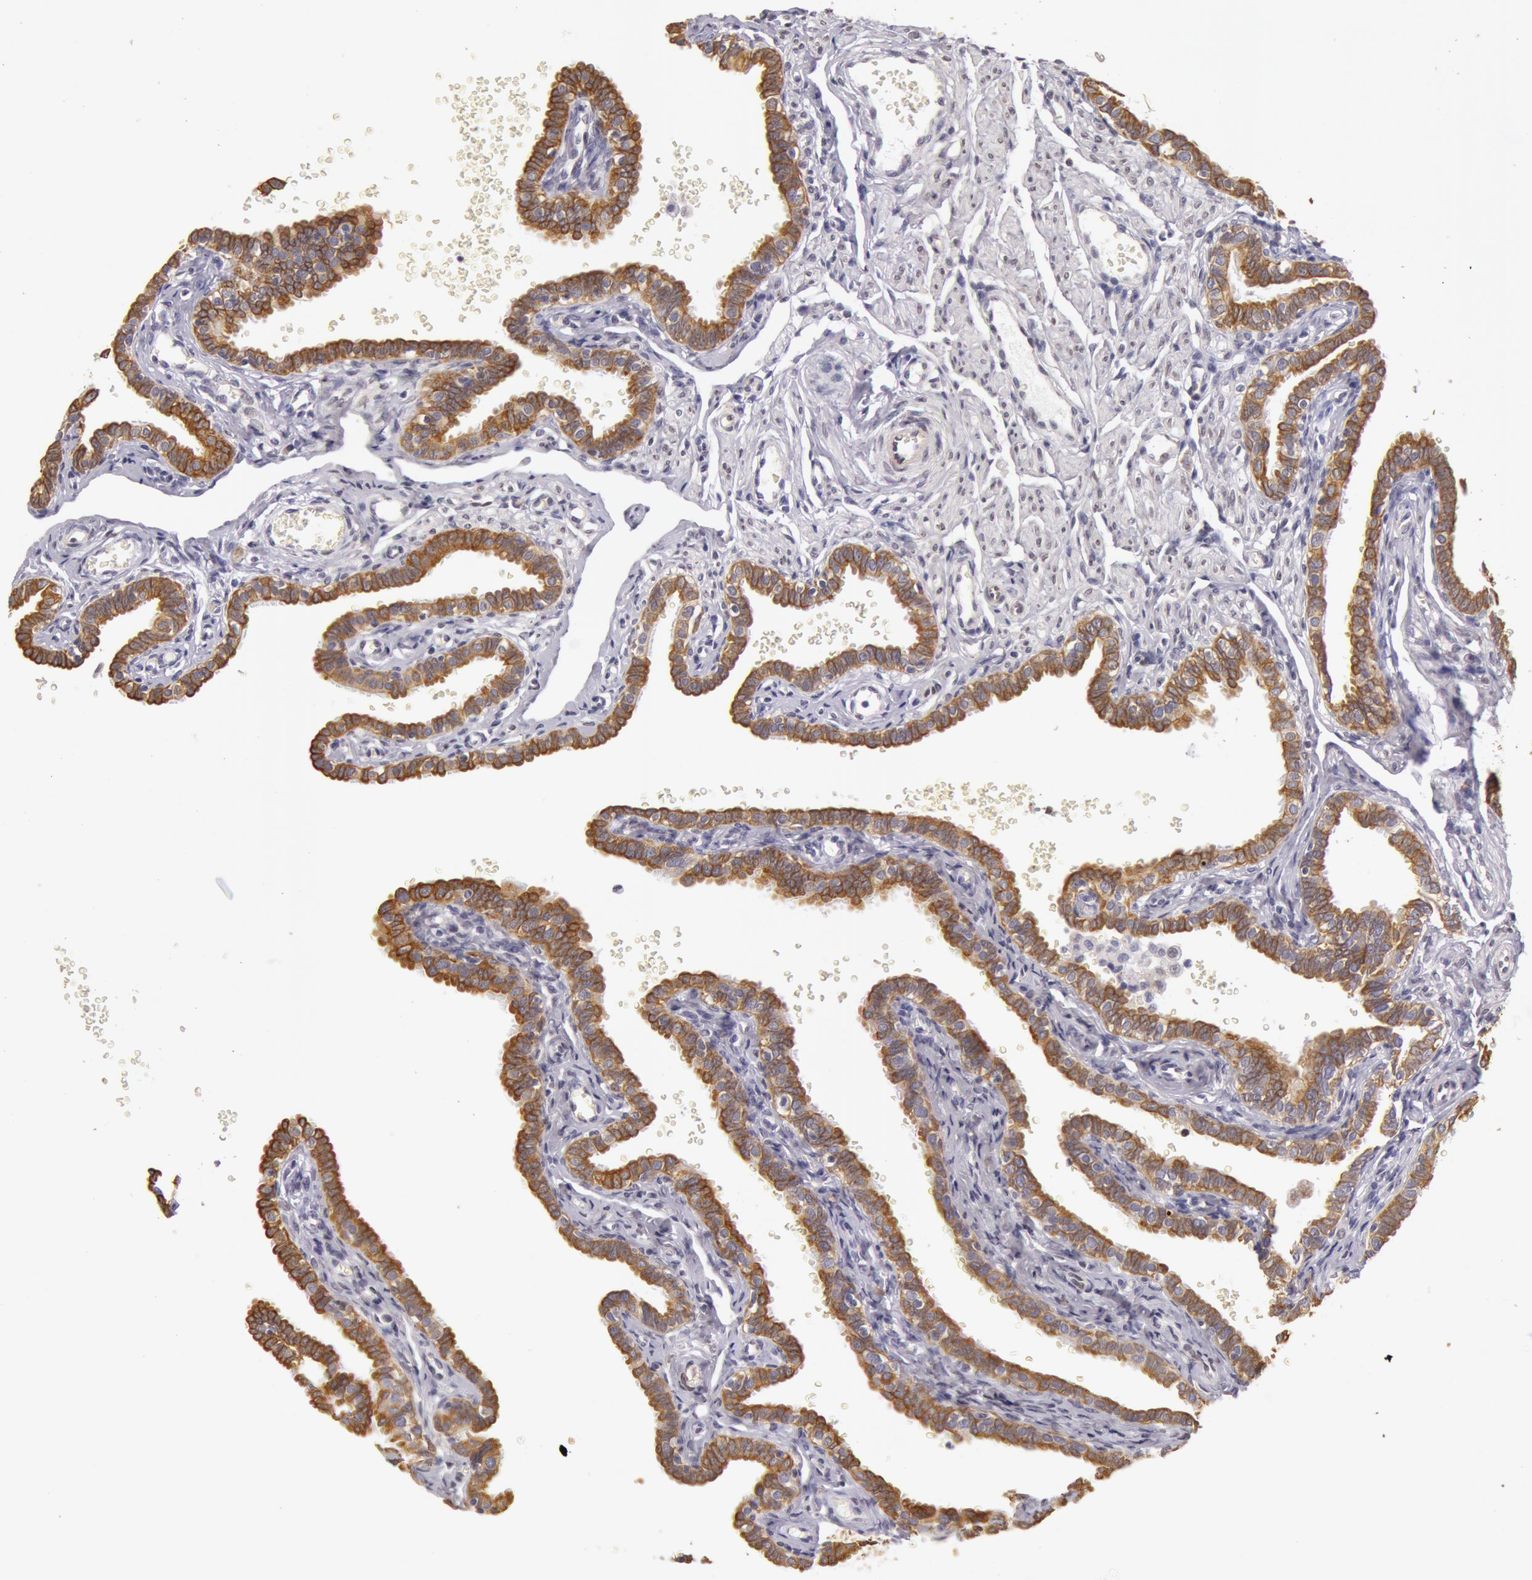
{"staining": {"intensity": "strong", "quantity": ">75%", "location": "cytoplasmic/membranous"}, "tissue": "fallopian tube", "cell_type": "Glandular cells", "image_type": "normal", "snomed": [{"axis": "morphology", "description": "Normal tissue, NOS"}, {"axis": "topography", "description": "Fallopian tube"}], "caption": "This is an image of immunohistochemistry (IHC) staining of normal fallopian tube, which shows strong expression in the cytoplasmic/membranous of glandular cells.", "gene": "KRT18", "patient": {"sex": "female", "age": 35}}